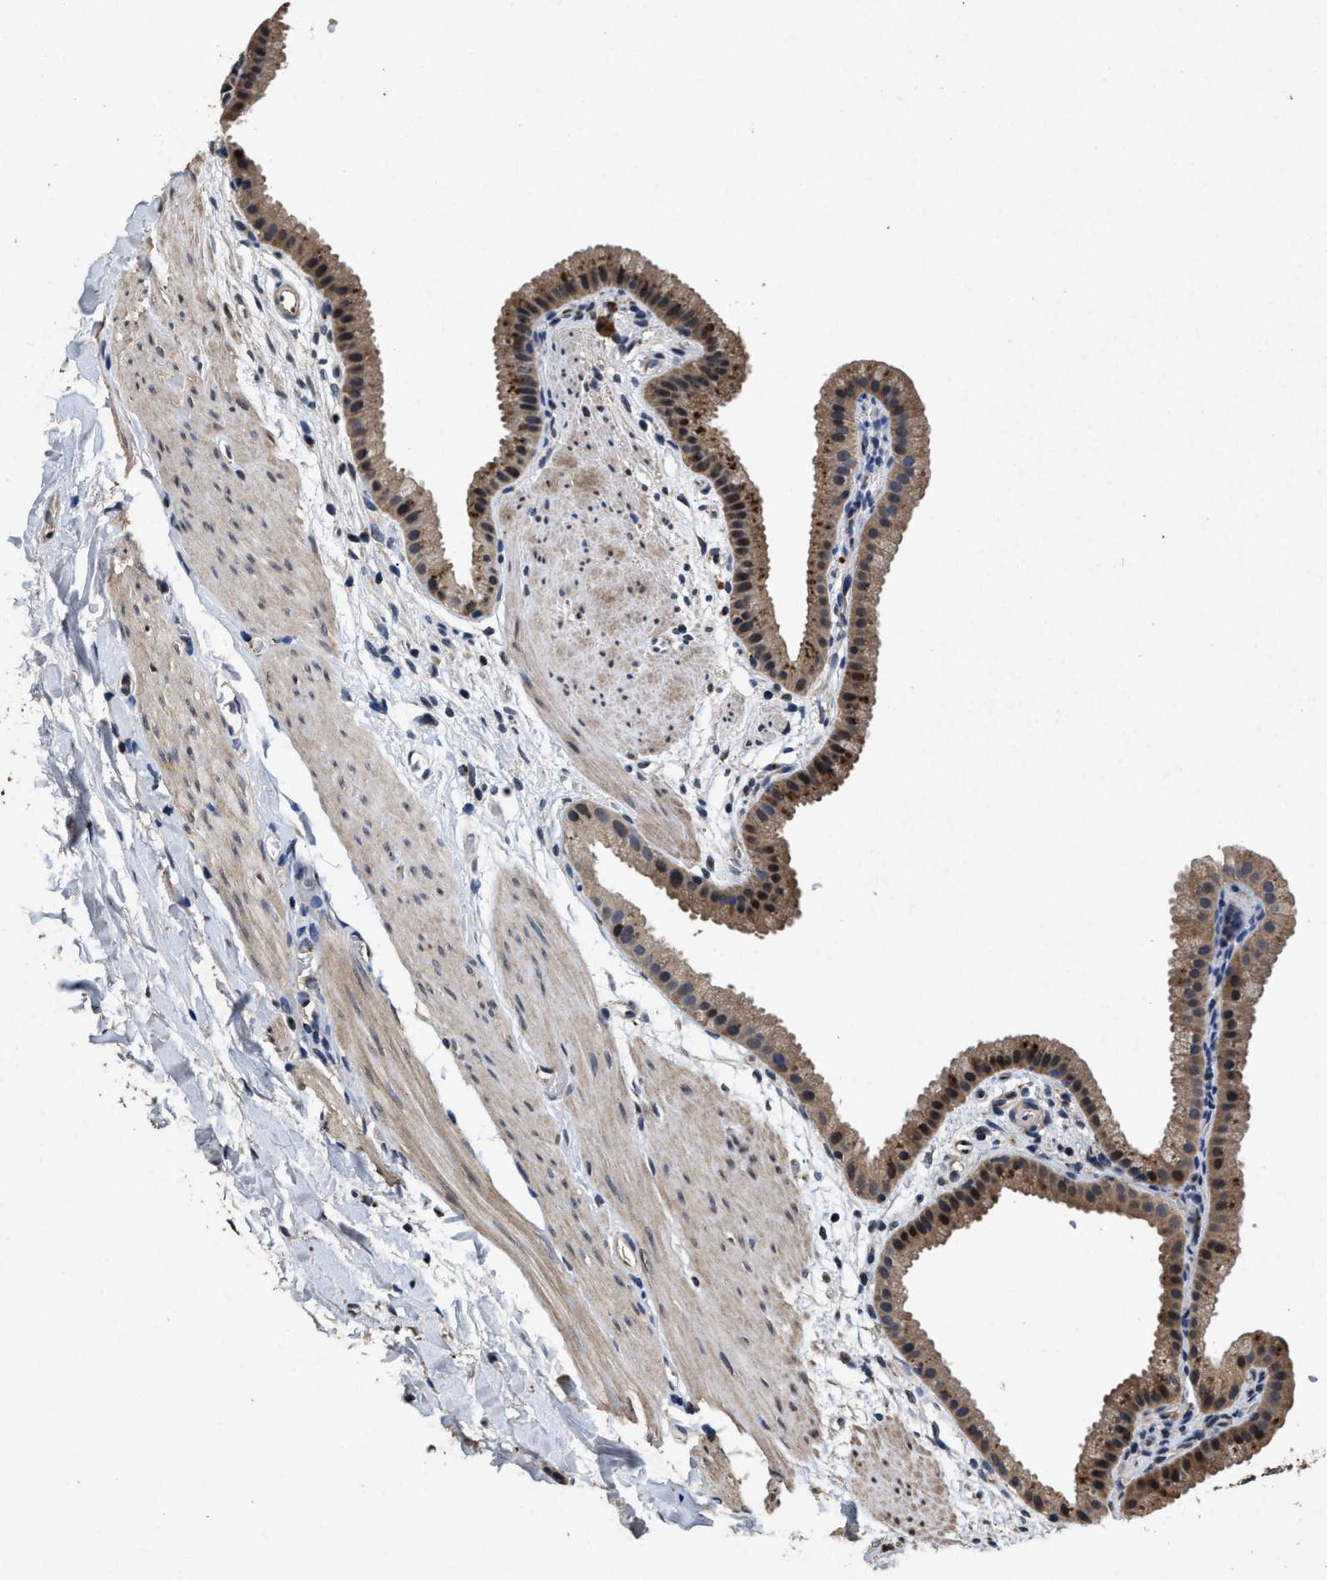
{"staining": {"intensity": "moderate", "quantity": ">75%", "location": "cytoplasmic/membranous,nuclear"}, "tissue": "gallbladder", "cell_type": "Glandular cells", "image_type": "normal", "snomed": [{"axis": "morphology", "description": "Normal tissue, NOS"}, {"axis": "topography", "description": "Gallbladder"}], "caption": "Immunohistochemical staining of benign human gallbladder displays medium levels of moderate cytoplasmic/membranous,nuclear staining in approximately >75% of glandular cells. Nuclei are stained in blue.", "gene": "TPST2", "patient": {"sex": "female", "age": 64}}